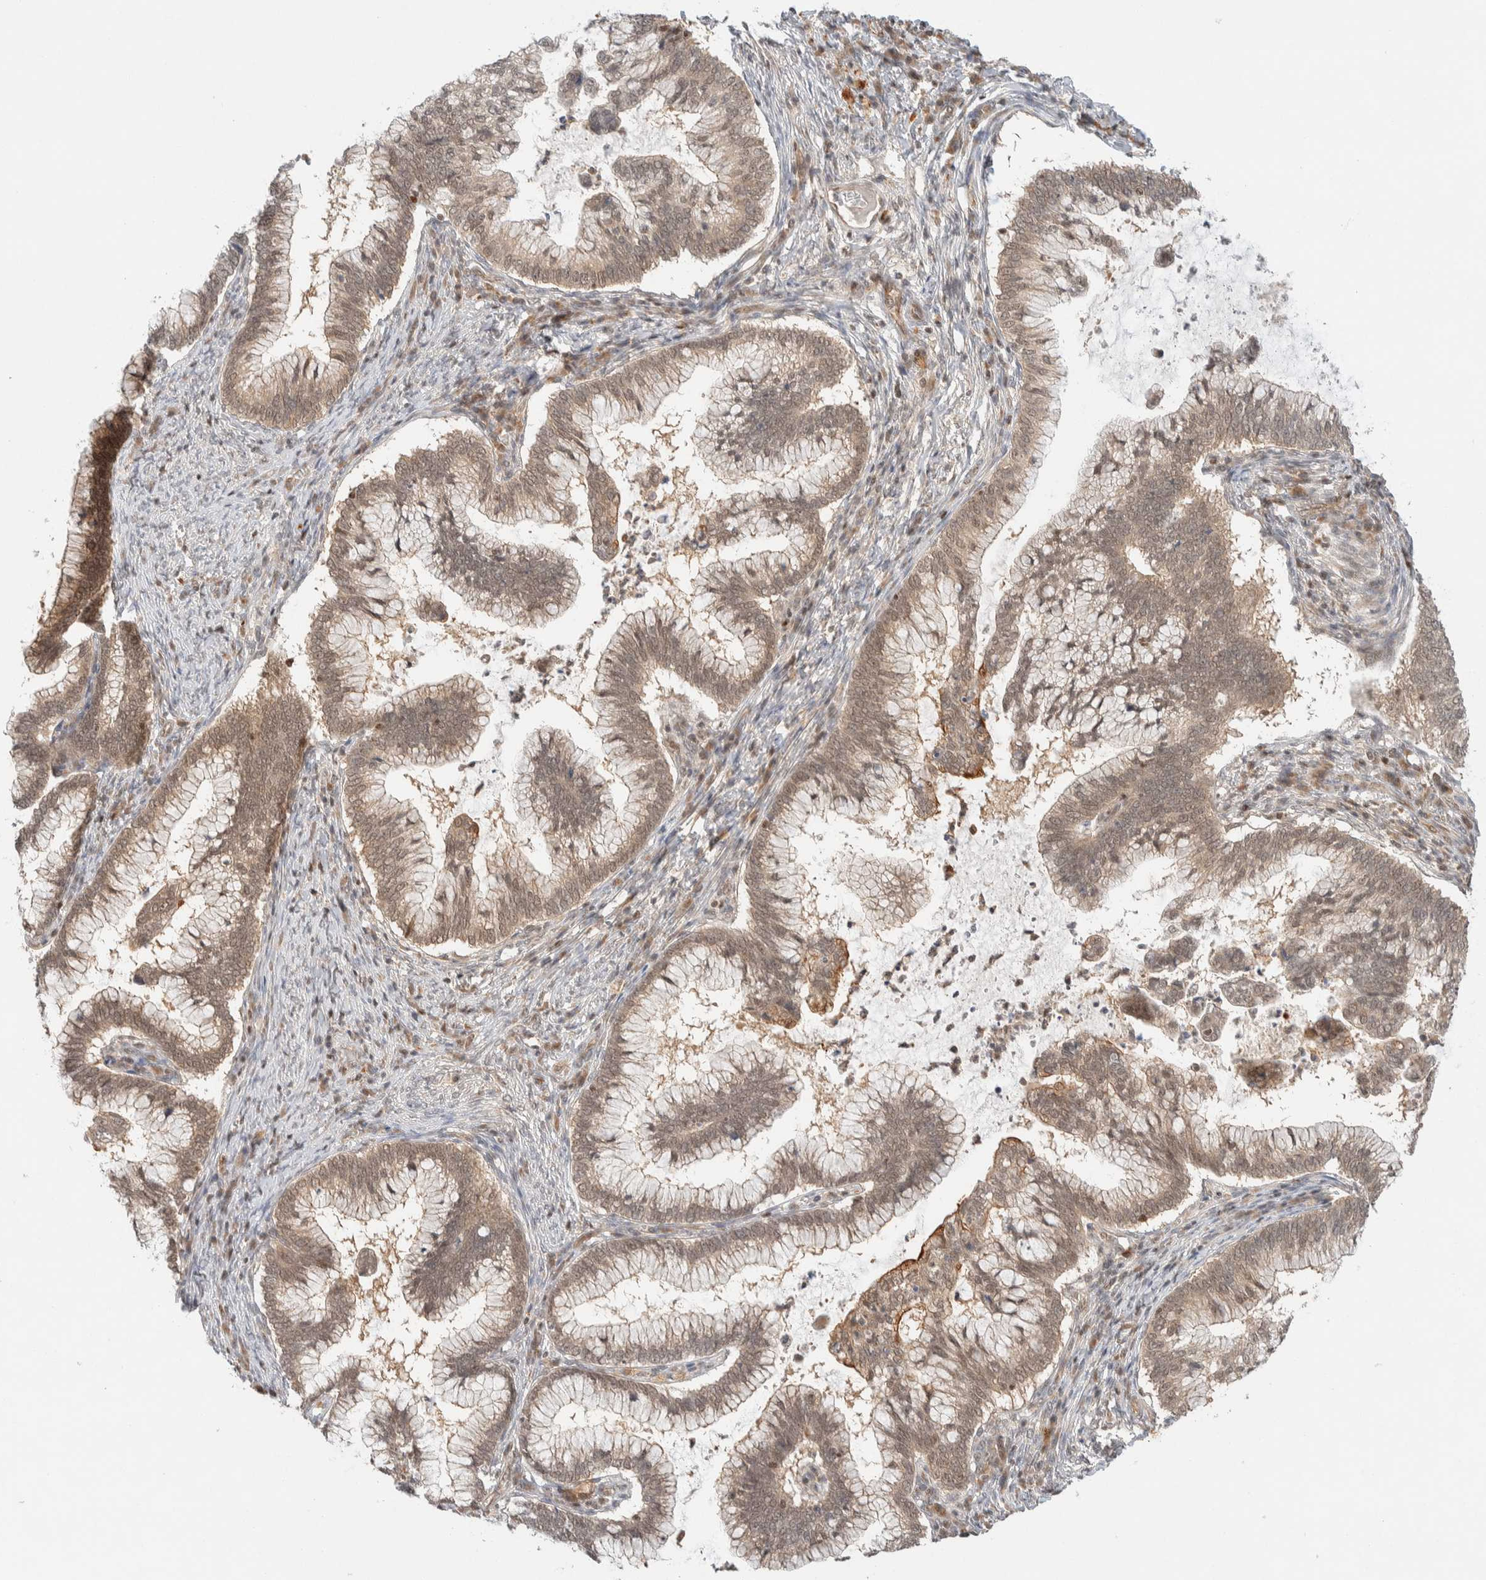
{"staining": {"intensity": "weak", "quantity": ">75%", "location": "cytoplasmic/membranous,nuclear"}, "tissue": "cervical cancer", "cell_type": "Tumor cells", "image_type": "cancer", "snomed": [{"axis": "morphology", "description": "Adenocarcinoma, NOS"}, {"axis": "topography", "description": "Cervix"}], "caption": "Tumor cells reveal weak cytoplasmic/membranous and nuclear staining in approximately >75% of cells in cervical cancer (adenocarcinoma).", "gene": "C8orf76", "patient": {"sex": "female", "age": 36}}